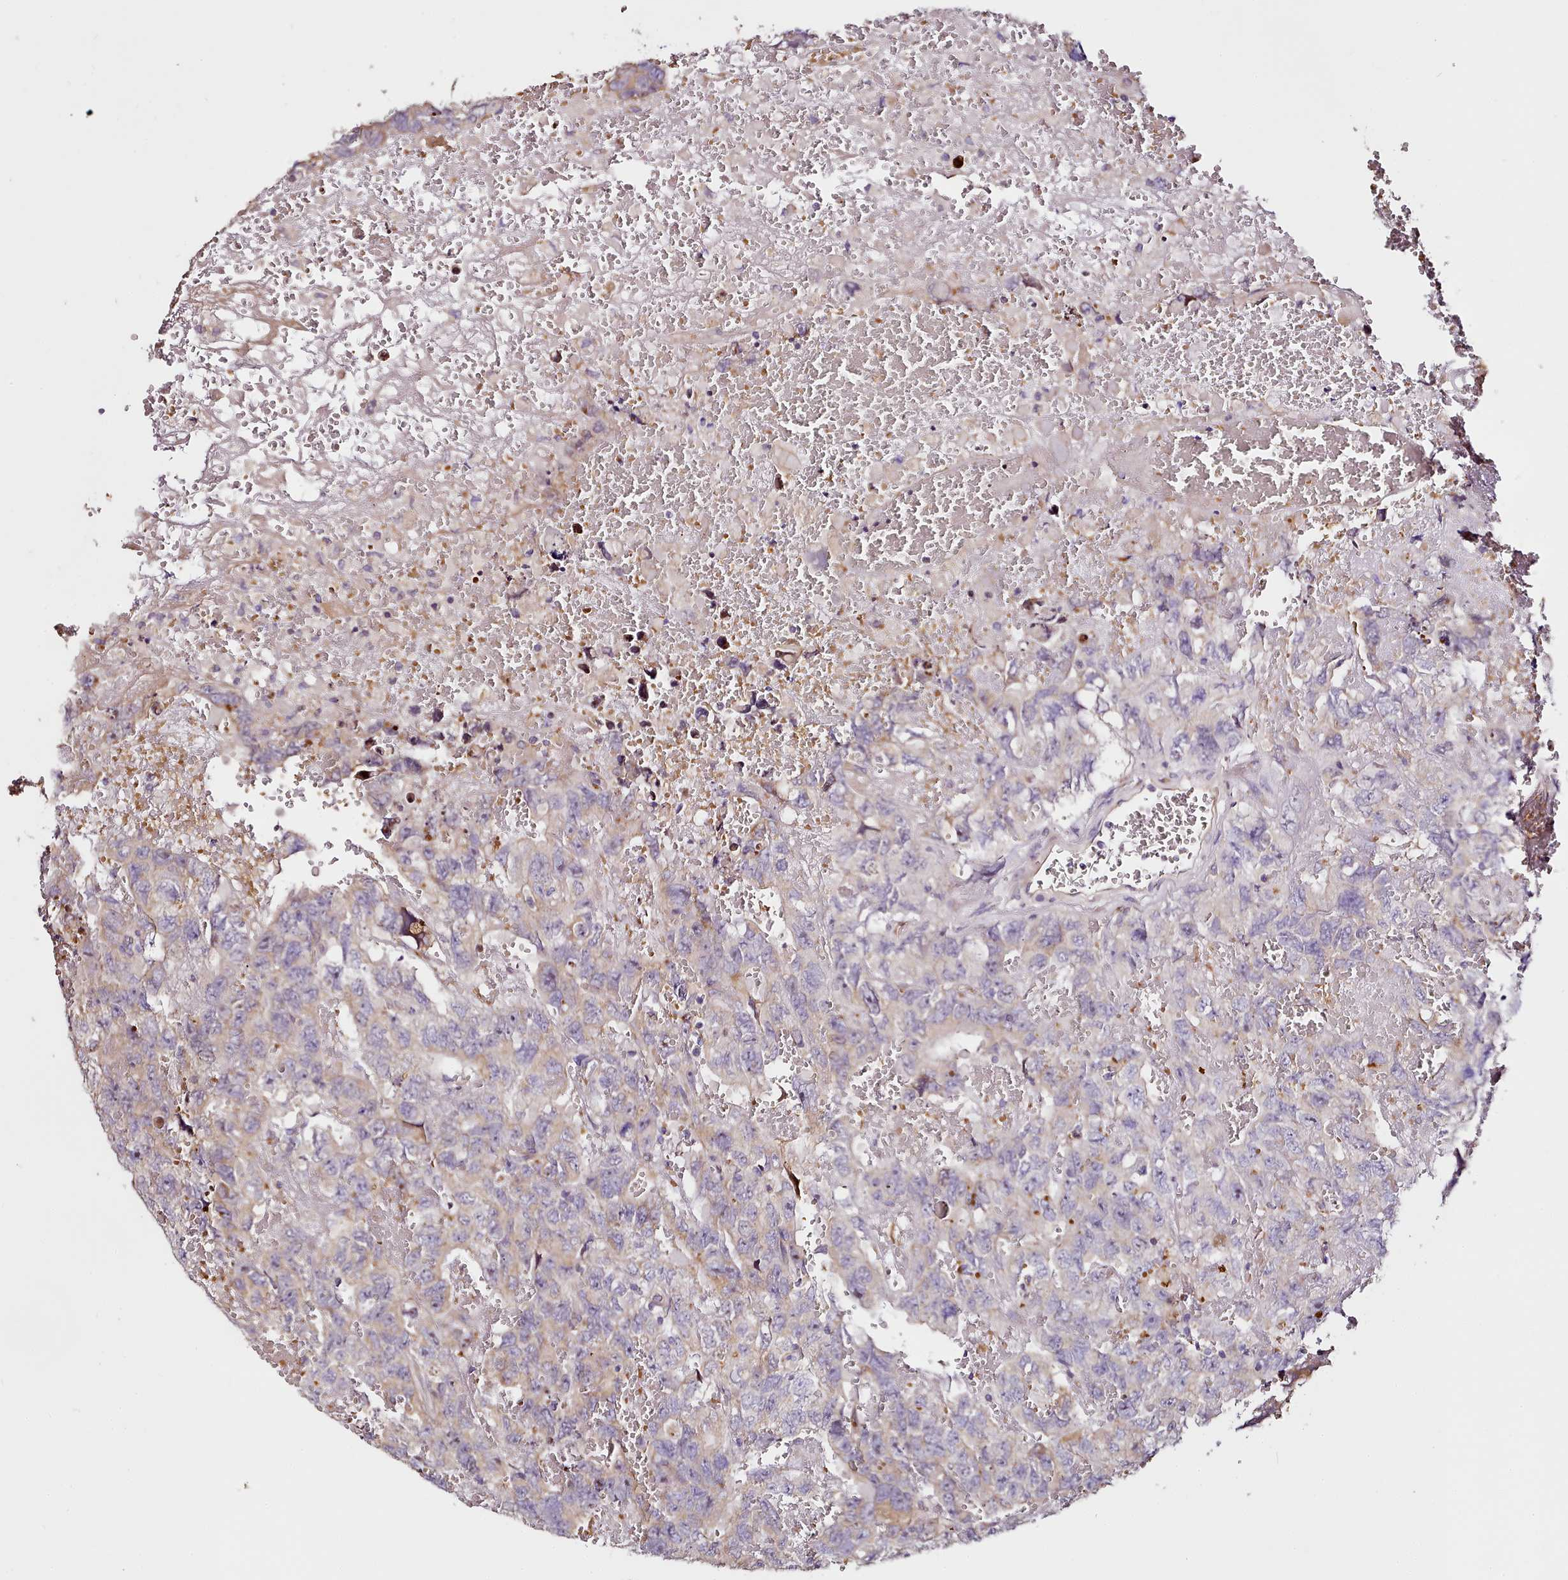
{"staining": {"intensity": "weak", "quantity": "<25%", "location": "cytoplasmic/membranous"}, "tissue": "testis cancer", "cell_type": "Tumor cells", "image_type": "cancer", "snomed": [{"axis": "morphology", "description": "Carcinoma, Embryonal, NOS"}, {"axis": "topography", "description": "Testis"}], "caption": "DAB (3,3'-diaminobenzidine) immunohistochemical staining of embryonal carcinoma (testis) reveals no significant staining in tumor cells. (Stains: DAB immunohistochemistry with hematoxylin counter stain, Microscopy: brightfield microscopy at high magnification).", "gene": "NBPF1", "patient": {"sex": "male", "age": 45}}